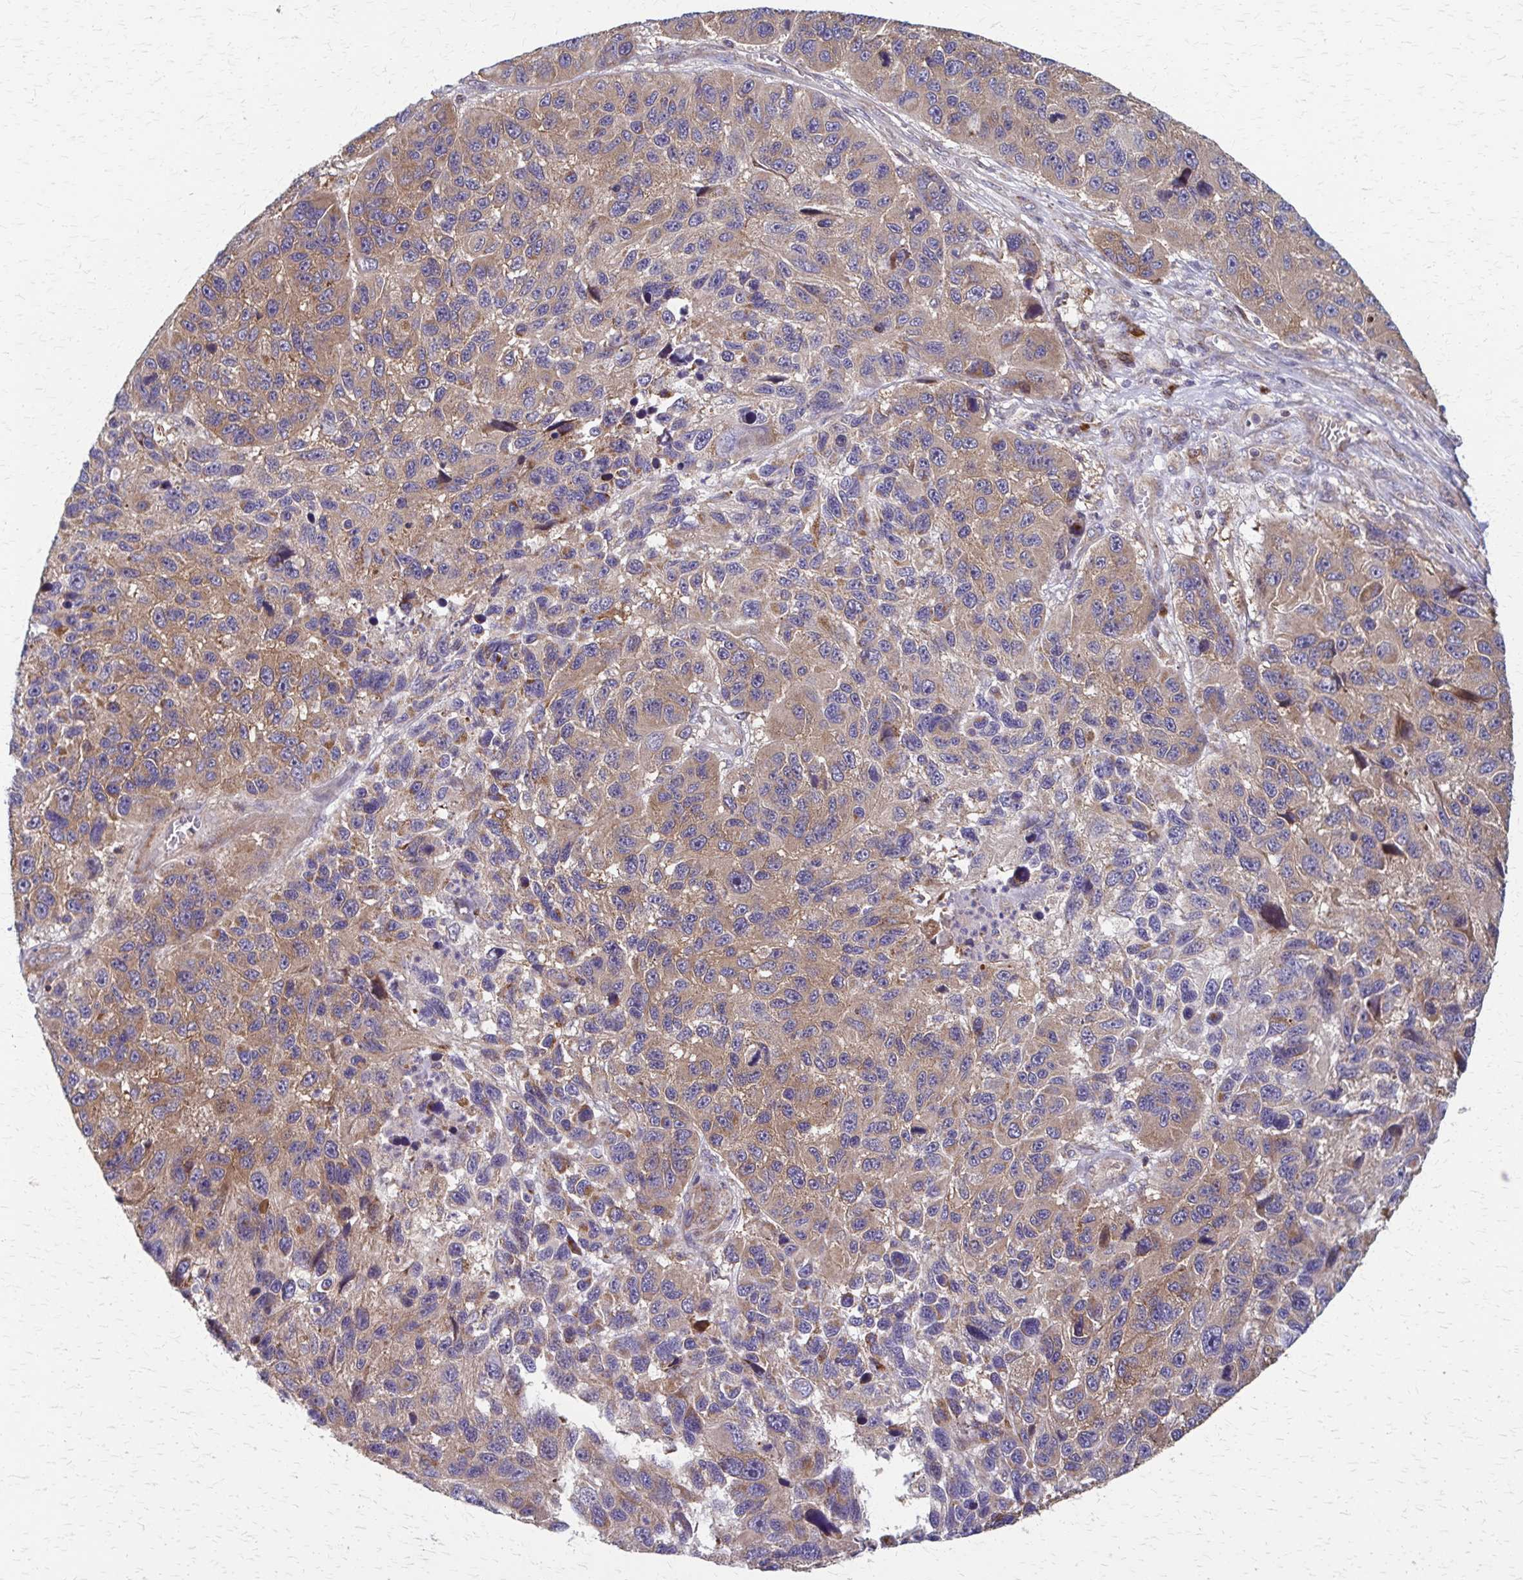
{"staining": {"intensity": "moderate", "quantity": ">75%", "location": "cytoplasmic/membranous"}, "tissue": "melanoma", "cell_type": "Tumor cells", "image_type": "cancer", "snomed": [{"axis": "morphology", "description": "Malignant melanoma, NOS"}, {"axis": "topography", "description": "Skin"}], "caption": "About >75% of tumor cells in malignant melanoma exhibit moderate cytoplasmic/membranous protein staining as visualized by brown immunohistochemical staining.", "gene": "EEF2", "patient": {"sex": "male", "age": 53}}